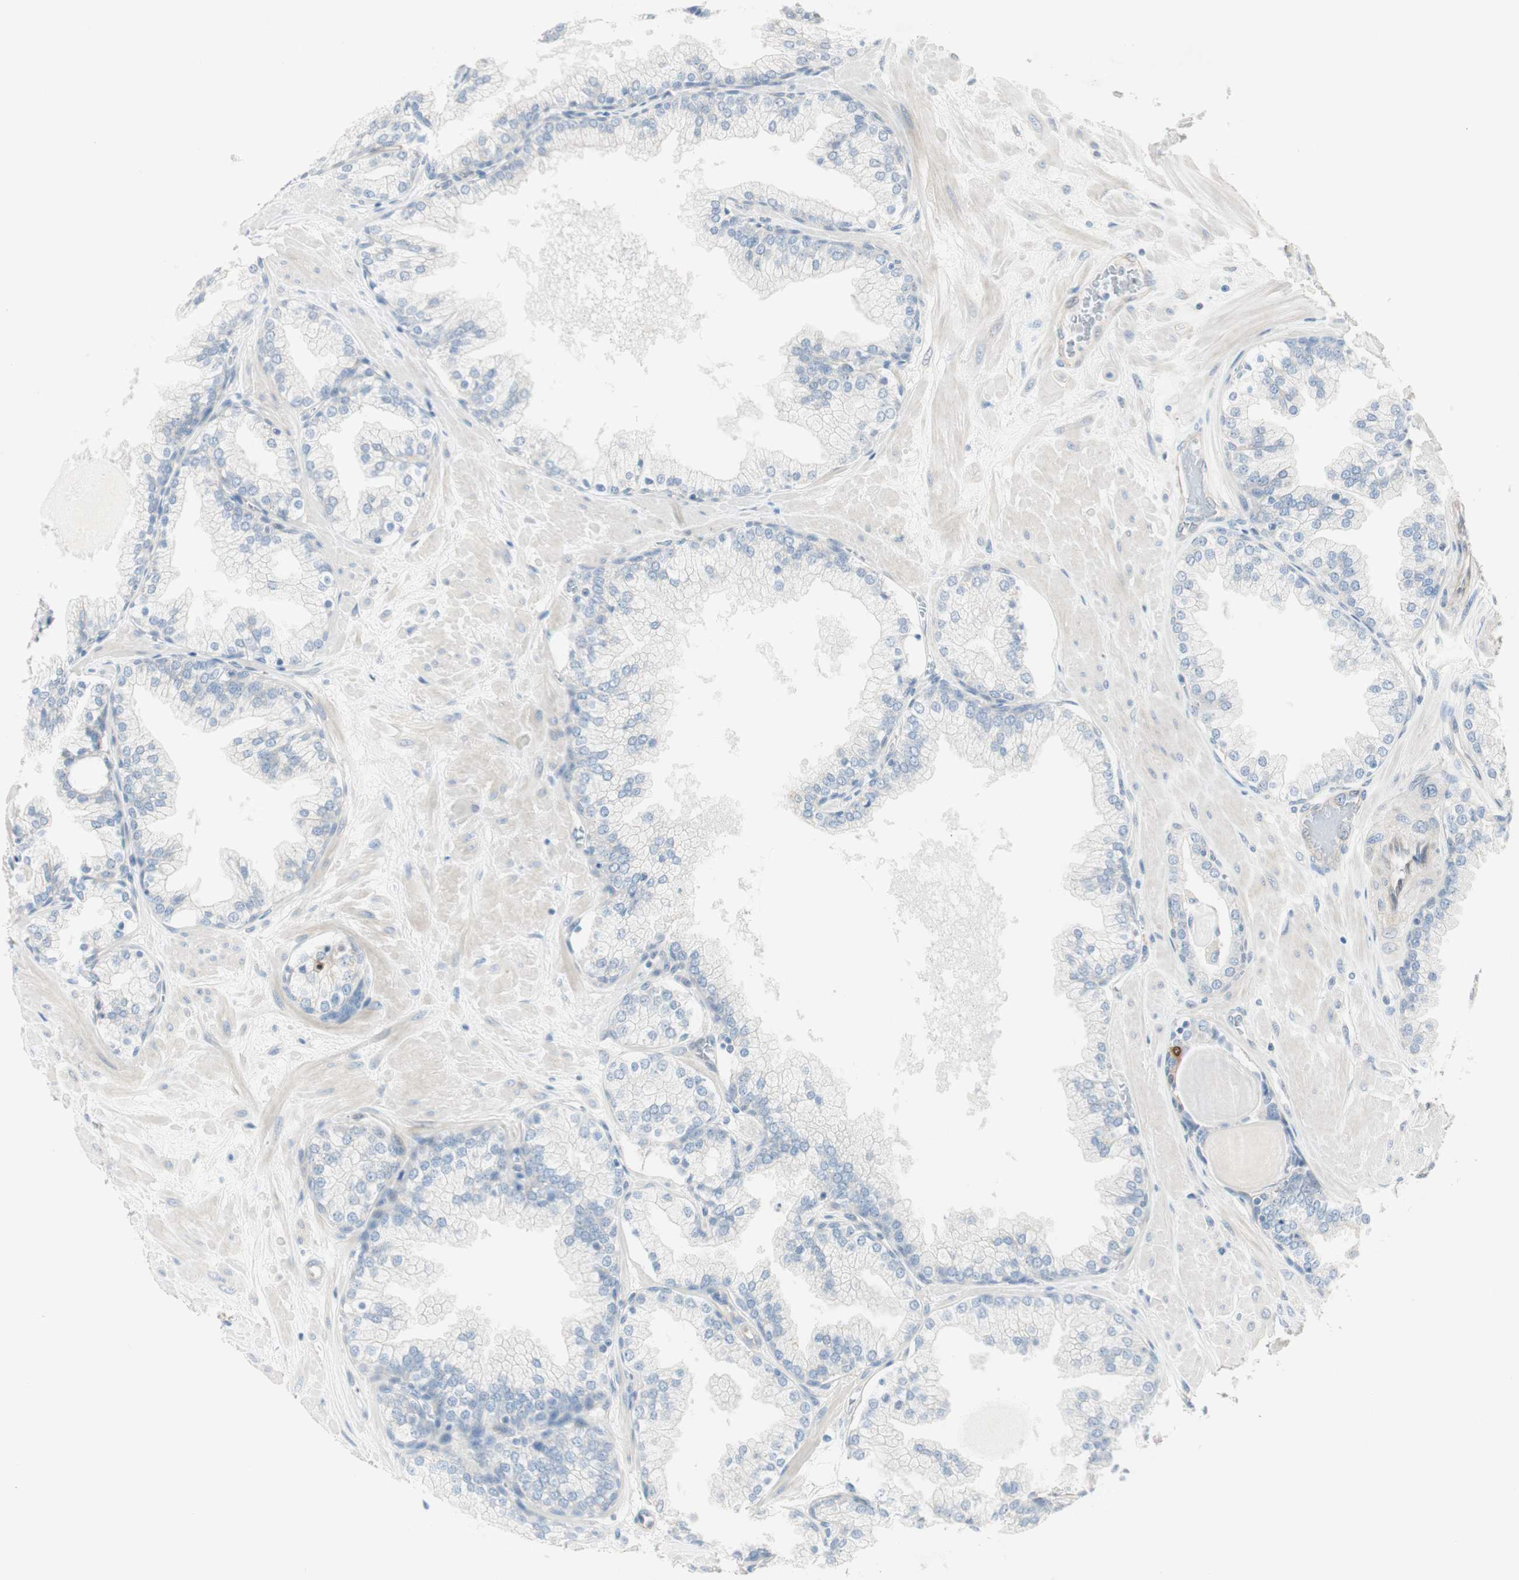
{"staining": {"intensity": "negative", "quantity": "none", "location": "none"}, "tissue": "prostate", "cell_type": "Glandular cells", "image_type": "normal", "snomed": [{"axis": "morphology", "description": "Normal tissue, NOS"}, {"axis": "topography", "description": "Prostate"}], "caption": "Immunohistochemistry photomicrograph of normal prostate stained for a protein (brown), which demonstrates no staining in glandular cells.", "gene": "CDK3", "patient": {"sex": "male", "age": 51}}